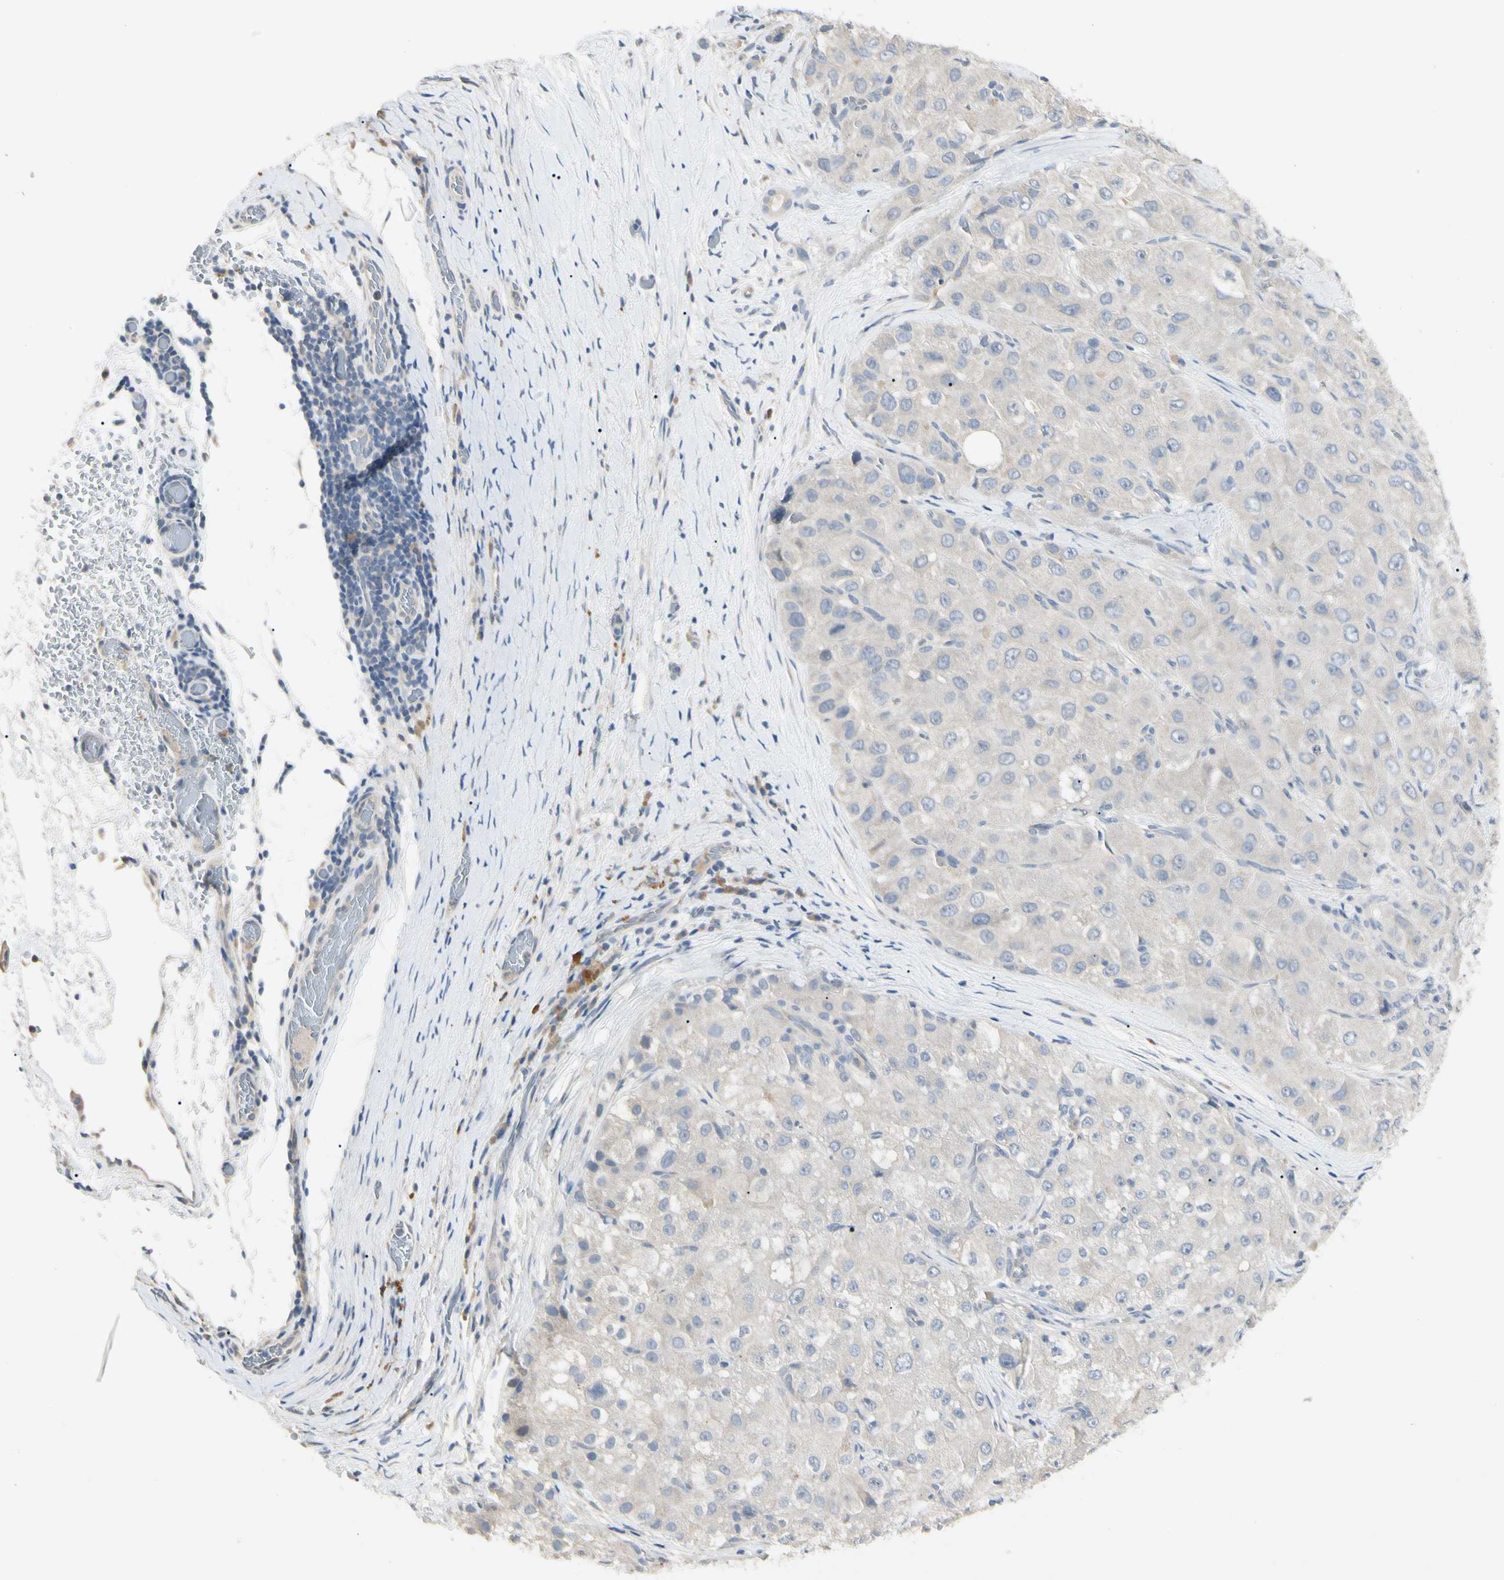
{"staining": {"intensity": "negative", "quantity": "none", "location": "none"}, "tissue": "liver cancer", "cell_type": "Tumor cells", "image_type": "cancer", "snomed": [{"axis": "morphology", "description": "Carcinoma, Hepatocellular, NOS"}, {"axis": "topography", "description": "Liver"}], "caption": "Immunohistochemistry histopathology image of human liver cancer (hepatocellular carcinoma) stained for a protein (brown), which reveals no expression in tumor cells.", "gene": "PRSS21", "patient": {"sex": "male", "age": 80}}